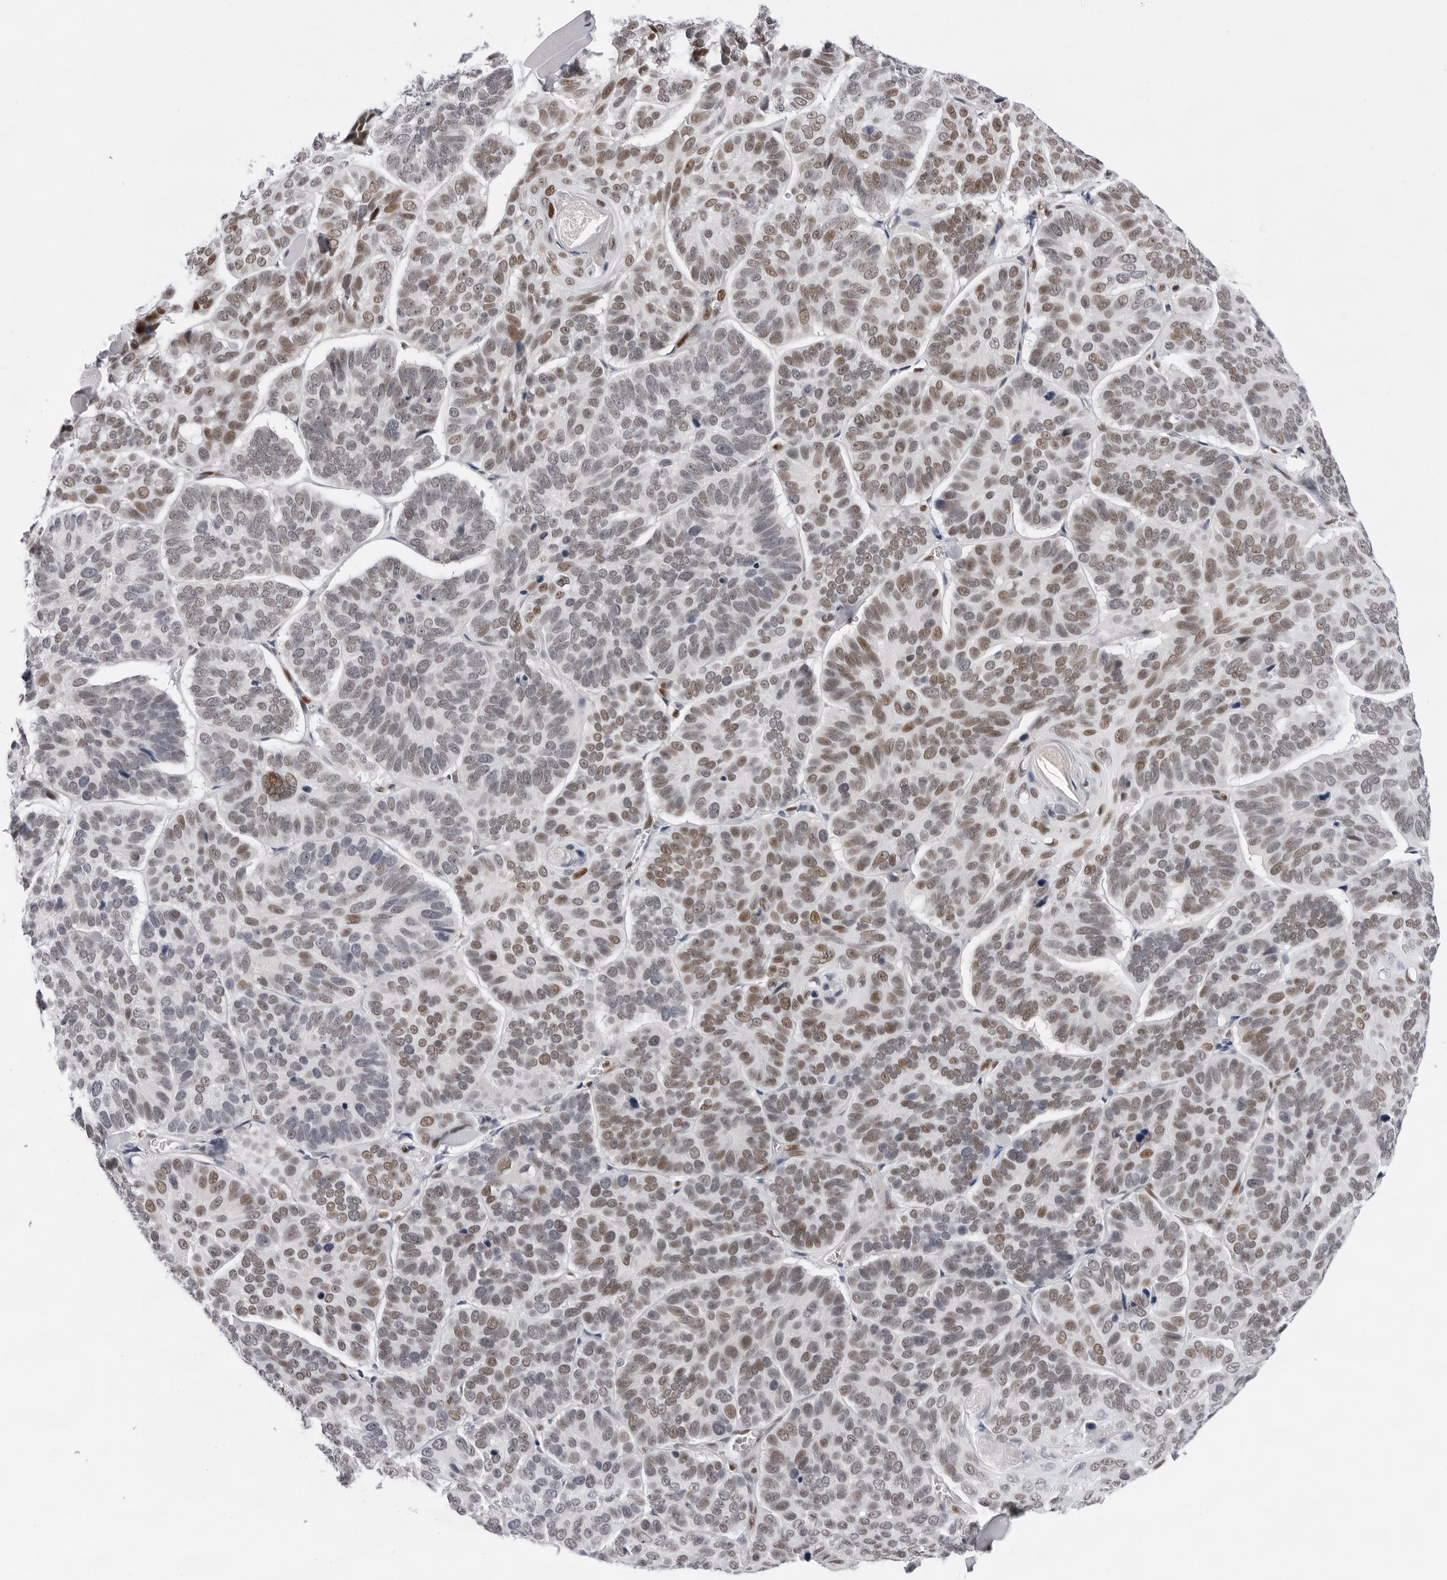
{"staining": {"intensity": "moderate", "quantity": "25%-75%", "location": "nuclear"}, "tissue": "skin cancer", "cell_type": "Tumor cells", "image_type": "cancer", "snomed": [{"axis": "morphology", "description": "Basal cell carcinoma"}, {"axis": "topography", "description": "Skin"}], "caption": "There is medium levels of moderate nuclear staining in tumor cells of skin basal cell carcinoma, as demonstrated by immunohistochemical staining (brown color).", "gene": "OGG1", "patient": {"sex": "male", "age": 62}}